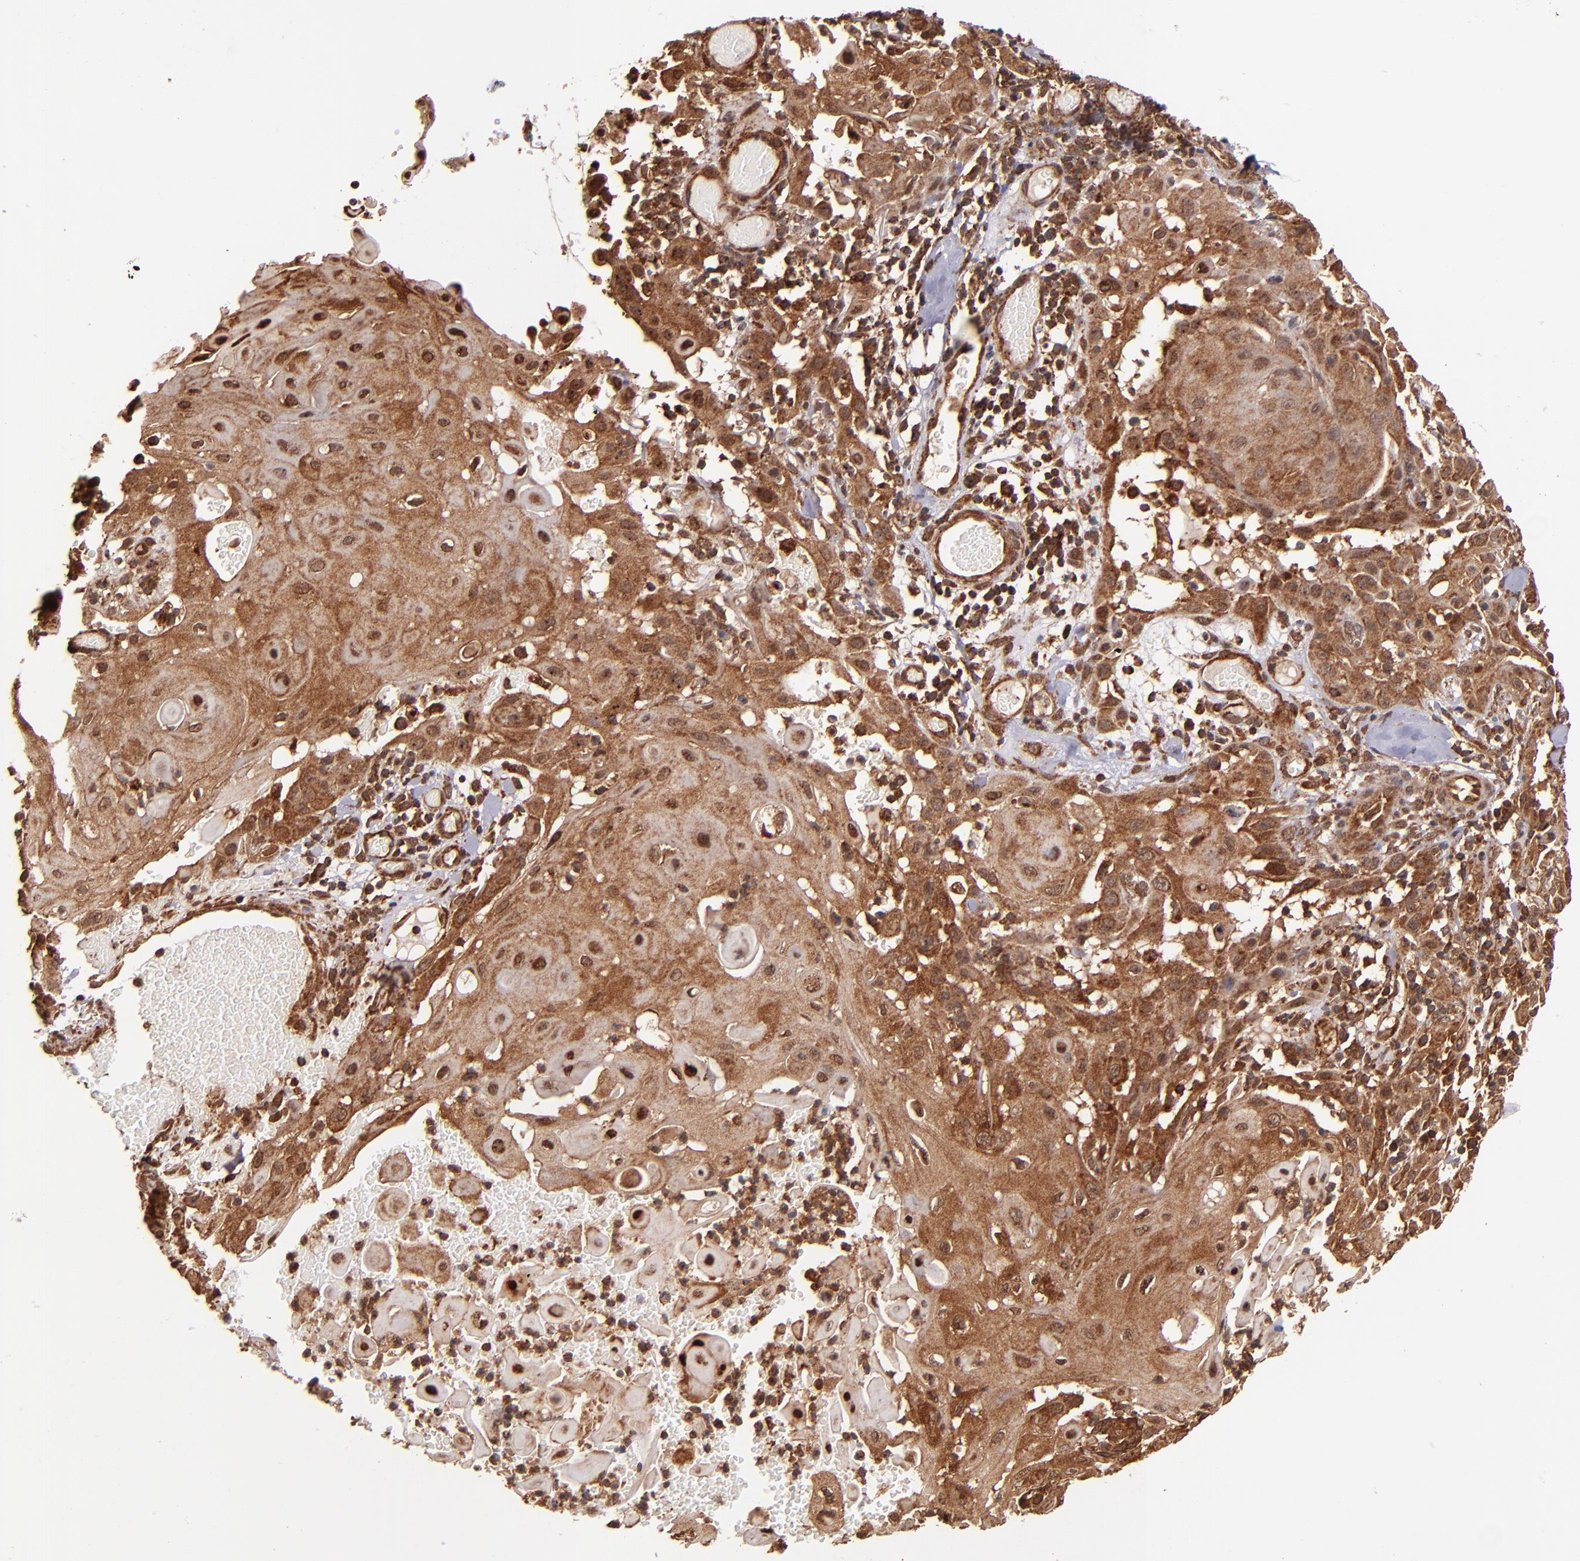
{"staining": {"intensity": "strong", "quantity": ">75%", "location": "cytoplasmic/membranous"}, "tissue": "skin cancer", "cell_type": "Tumor cells", "image_type": "cancer", "snomed": [{"axis": "morphology", "description": "Squamous cell carcinoma, NOS"}, {"axis": "topography", "description": "Skin"}], "caption": "A brown stain shows strong cytoplasmic/membranous expression of a protein in human skin cancer (squamous cell carcinoma) tumor cells.", "gene": "STX8", "patient": {"sex": "male", "age": 24}}